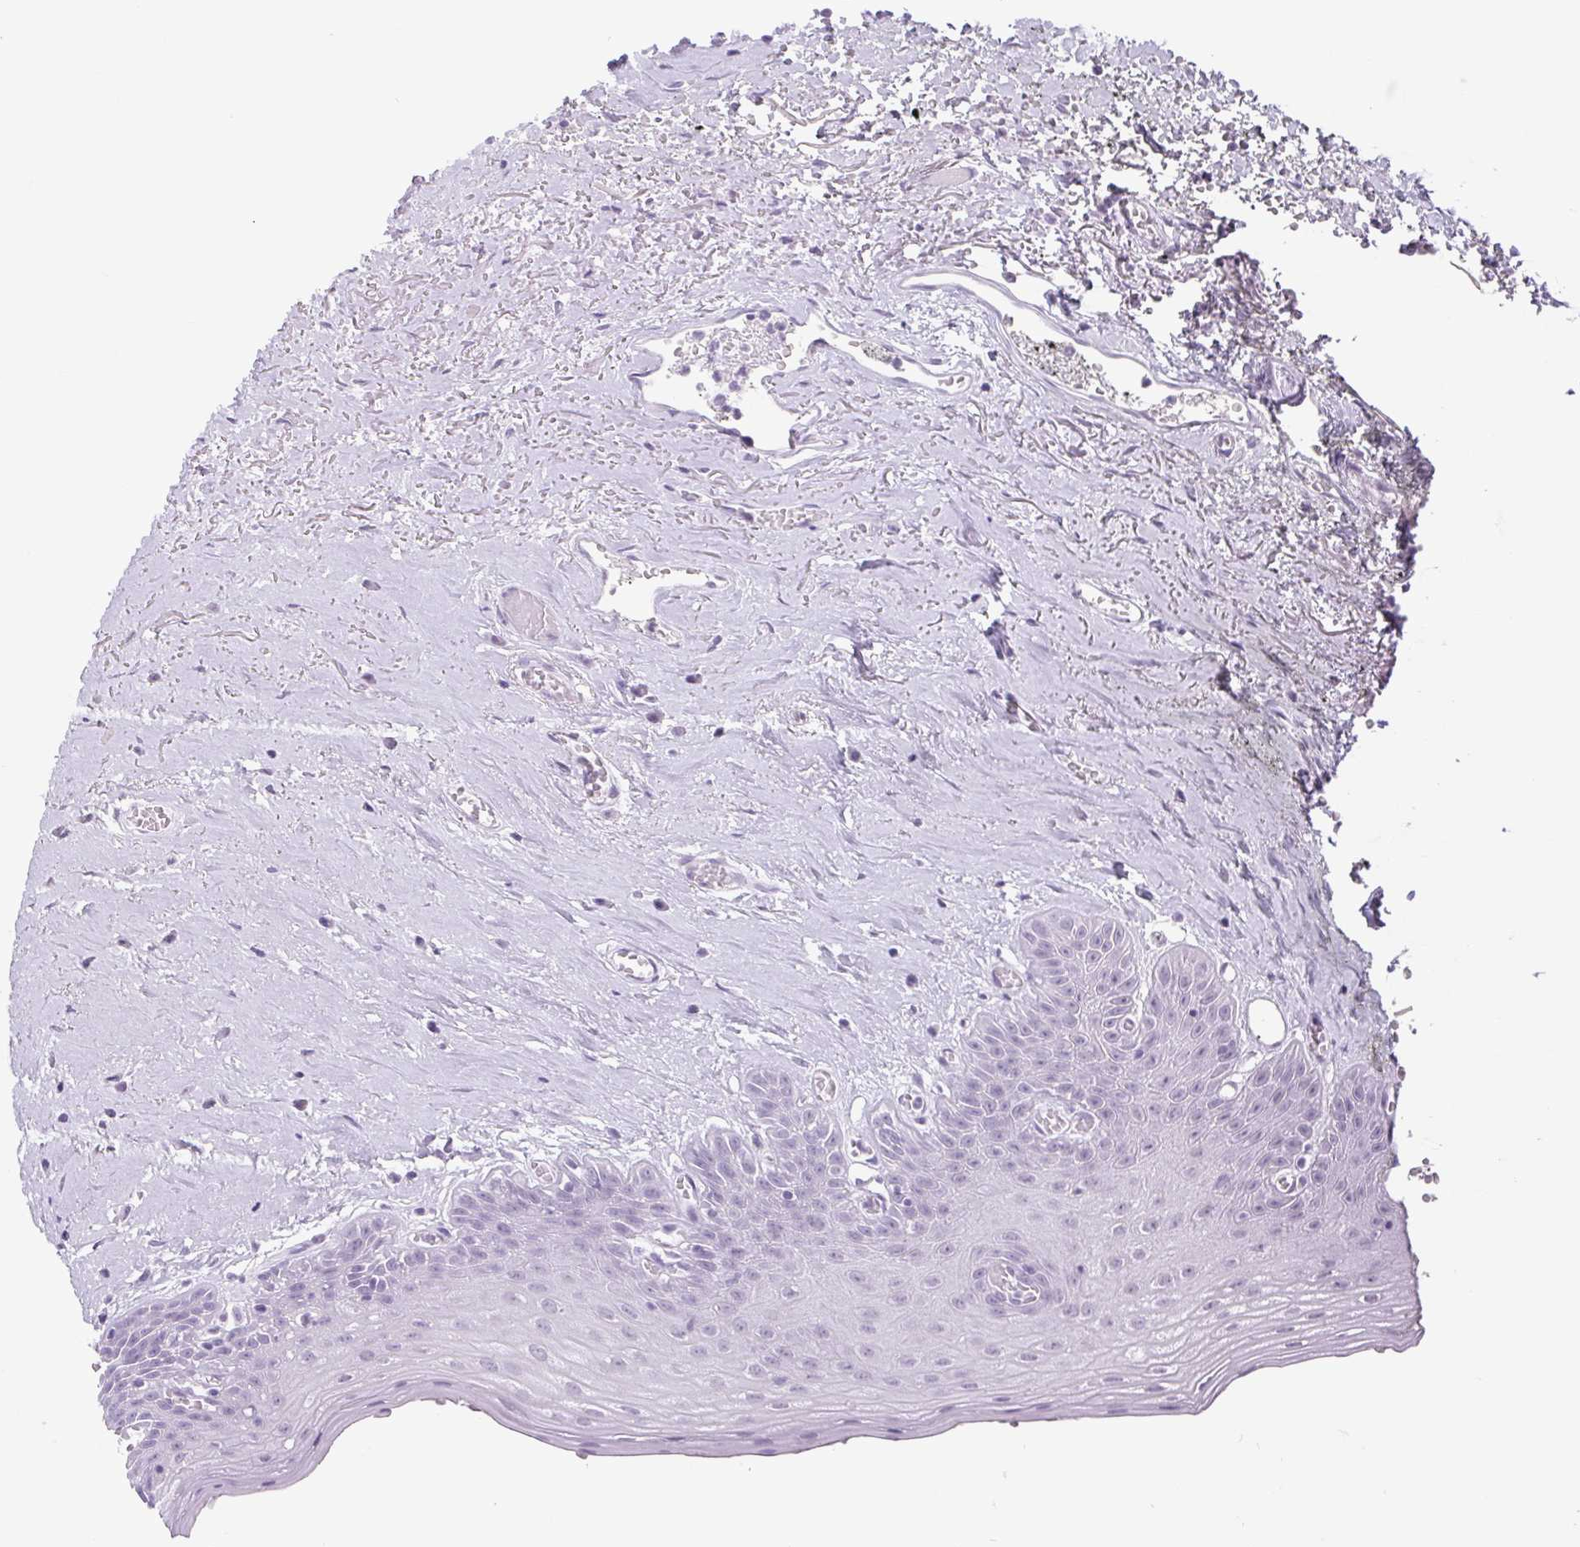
{"staining": {"intensity": "negative", "quantity": "none", "location": "none"}, "tissue": "oral mucosa", "cell_type": "Squamous epithelial cells", "image_type": "normal", "snomed": [{"axis": "morphology", "description": "Normal tissue, NOS"}, {"axis": "morphology", "description": "Squamous cell carcinoma, NOS"}, {"axis": "topography", "description": "Oral tissue"}, {"axis": "topography", "description": "Peripheral nerve tissue"}, {"axis": "topography", "description": "Head-Neck"}], "caption": "Benign oral mucosa was stained to show a protein in brown. There is no significant positivity in squamous epithelial cells. (DAB (3,3'-diaminobenzidine) immunohistochemistry, high magnification).", "gene": "BCAS1", "patient": {"sex": "female", "age": 59}}